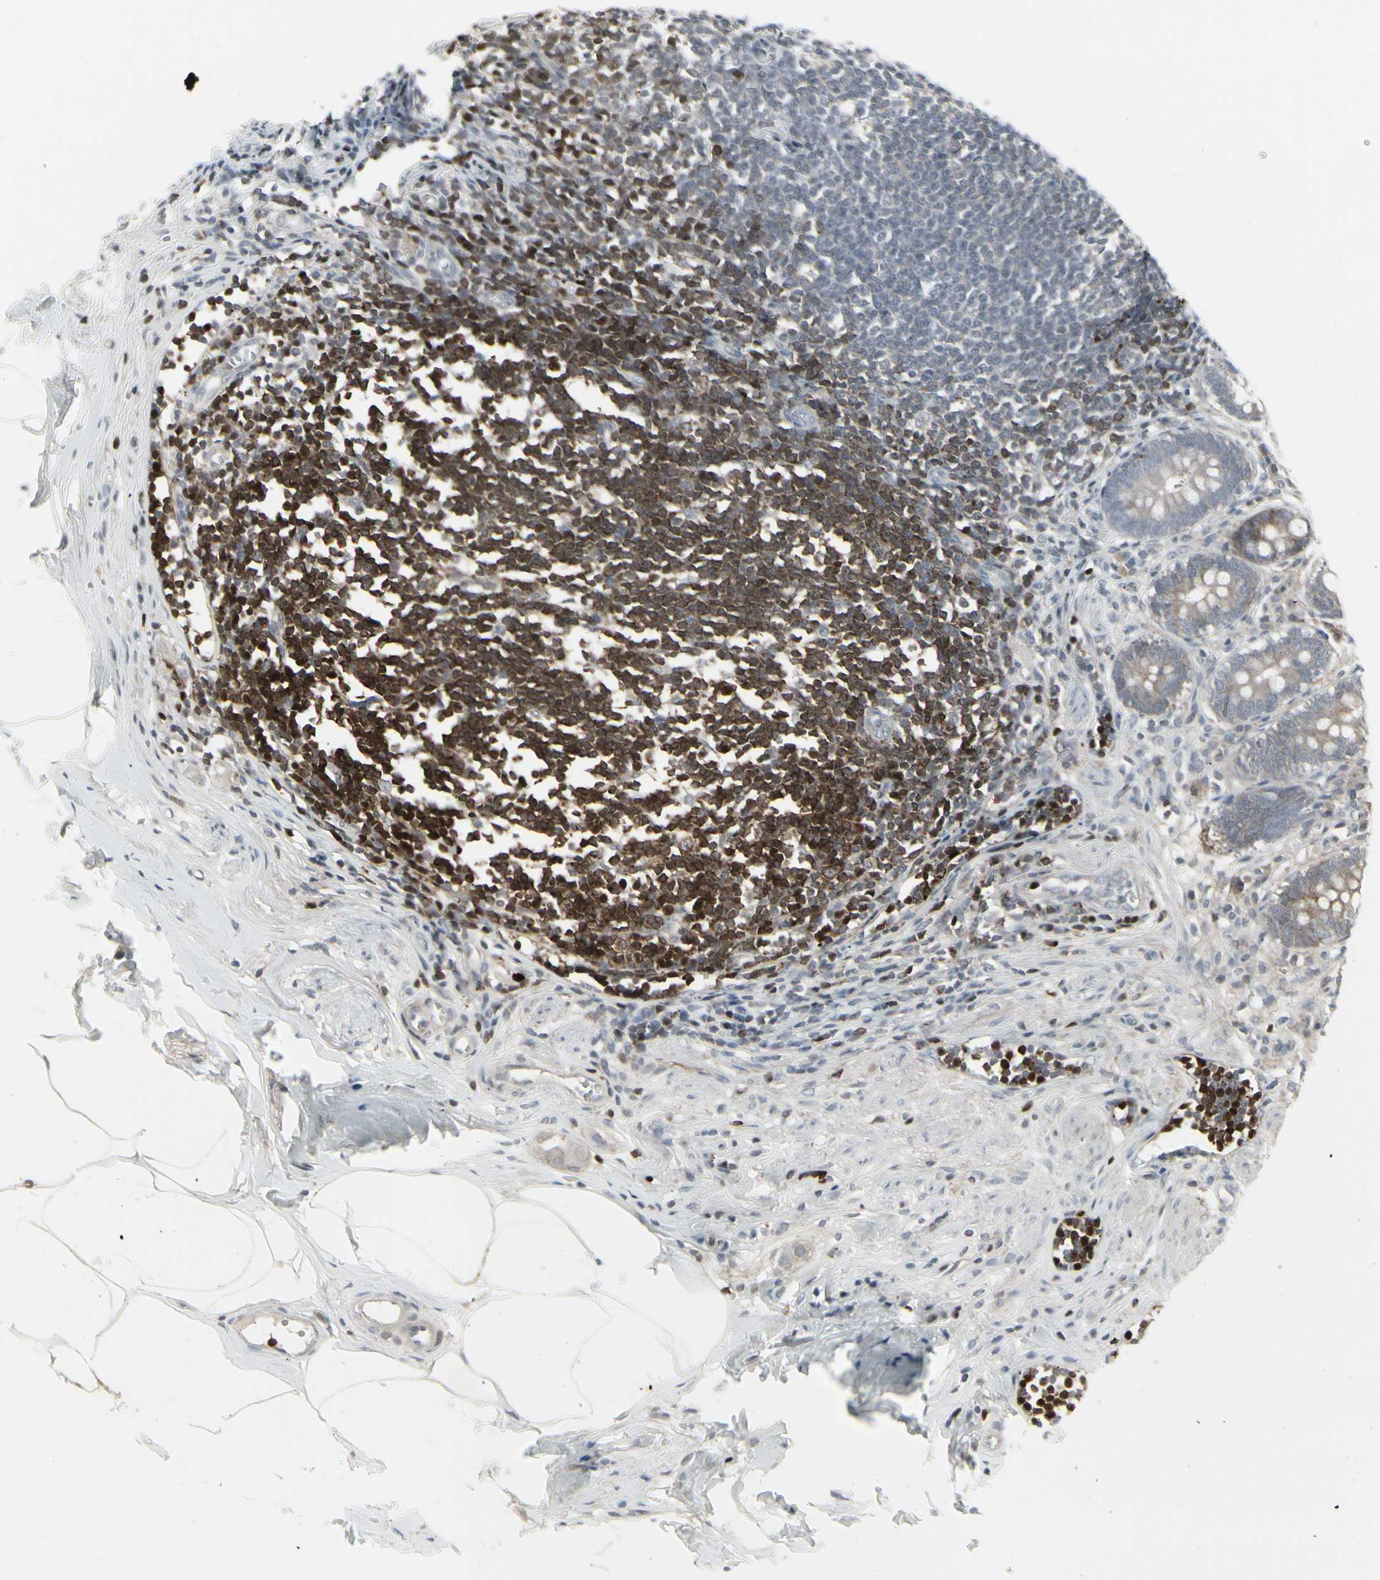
{"staining": {"intensity": "weak", "quantity": ">75%", "location": "cytoplasmic/membranous"}, "tissue": "appendix", "cell_type": "Glandular cells", "image_type": "normal", "snomed": [{"axis": "morphology", "description": "Normal tissue, NOS"}, {"axis": "topography", "description": "Appendix"}], "caption": "Appendix stained with immunohistochemistry (IHC) demonstrates weak cytoplasmic/membranous expression in approximately >75% of glandular cells.", "gene": "IGFBP6", "patient": {"sex": "female", "age": 50}}